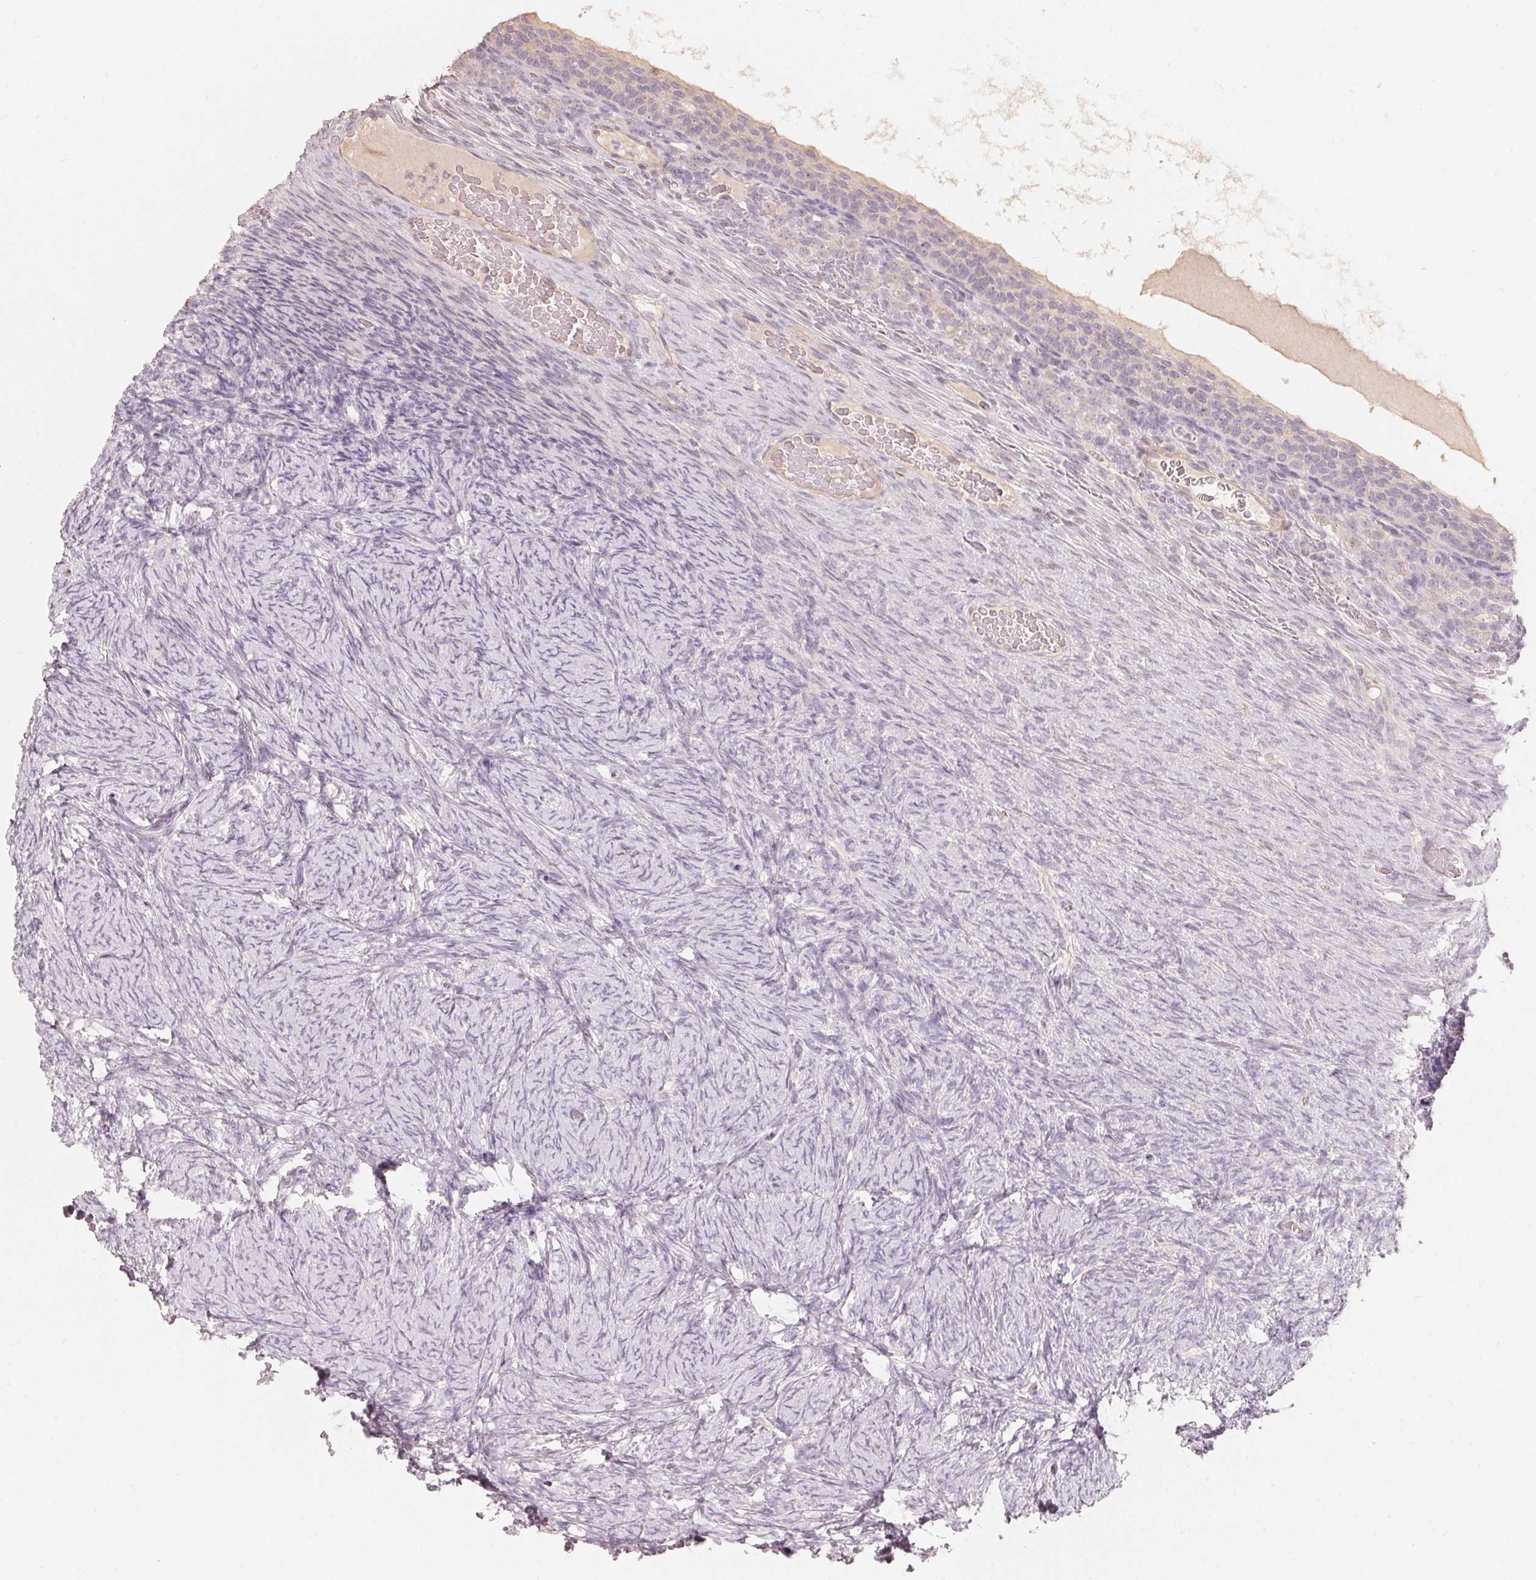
{"staining": {"intensity": "negative", "quantity": "none", "location": "none"}, "tissue": "ovary", "cell_type": "Ovarian stroma cells", "image_type": "normal", "snomed": [{"axis": "morphology", "description": "Normal tissue, NOS"}, {"axis": "topography", "description": "Ovary"}], "caption": "Immunohistochemistry of benign ovary reveals no staining in ovarian stroma cells. (DAB IHC visualized using brightfield microscopy, high magnification).", "gene": "TP53AIP1", "patient": {"sex": "female", "age": 34}}